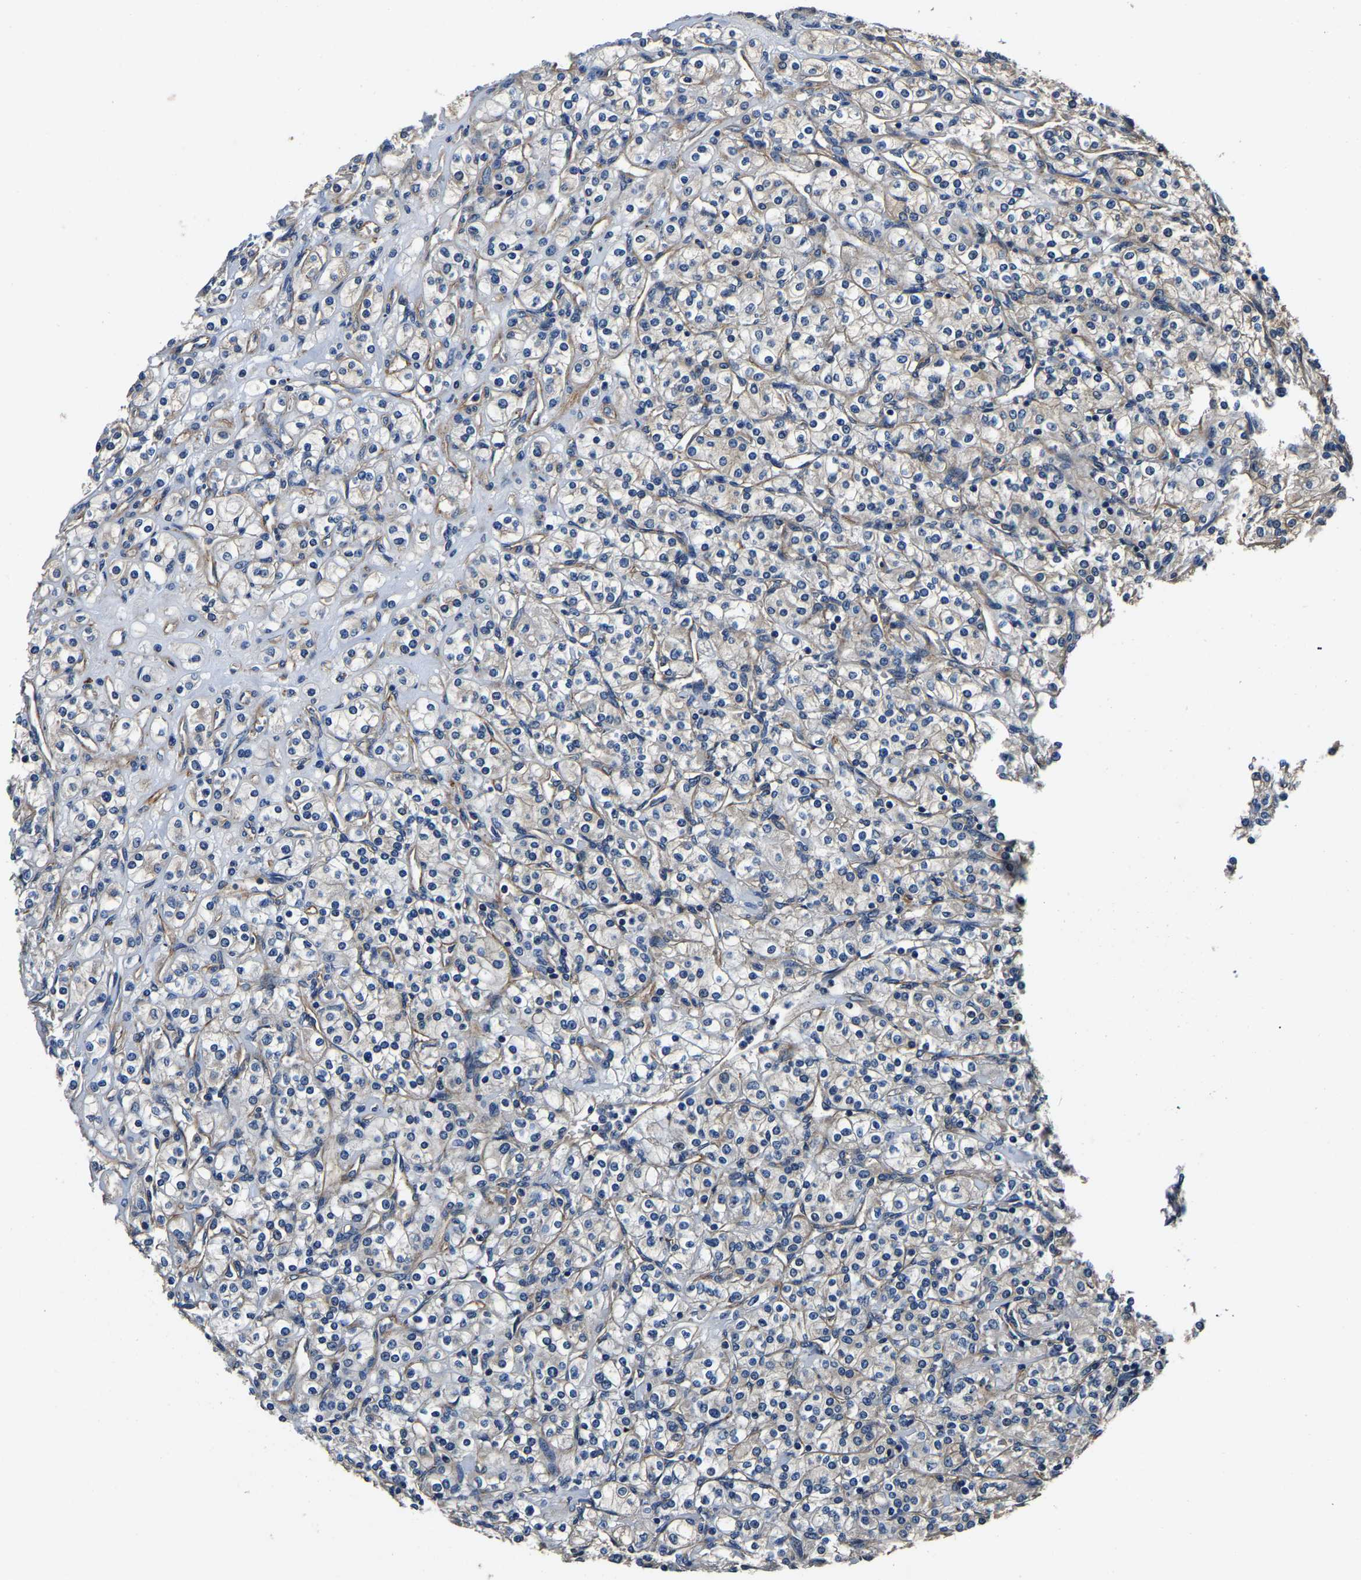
{"staining": {"intensity": "negative", "quantity": "none", "location": "none"}, "tissue": "renal cancer", "cell_type": "Tumor cells", "image_type": "cancer", "snomed": [{"axis": "morphology", "description": "Adenocarcinoma, NOS"}, {"axis": "topography", "description": "Kidney"}], "caption": "Human renal adenocarcinoma stained for a protein using immunohistochemistry shows no staining in tumor cells.", "gene": "SH3GLB1", "patient": {"sex": "male", "age": 77}}